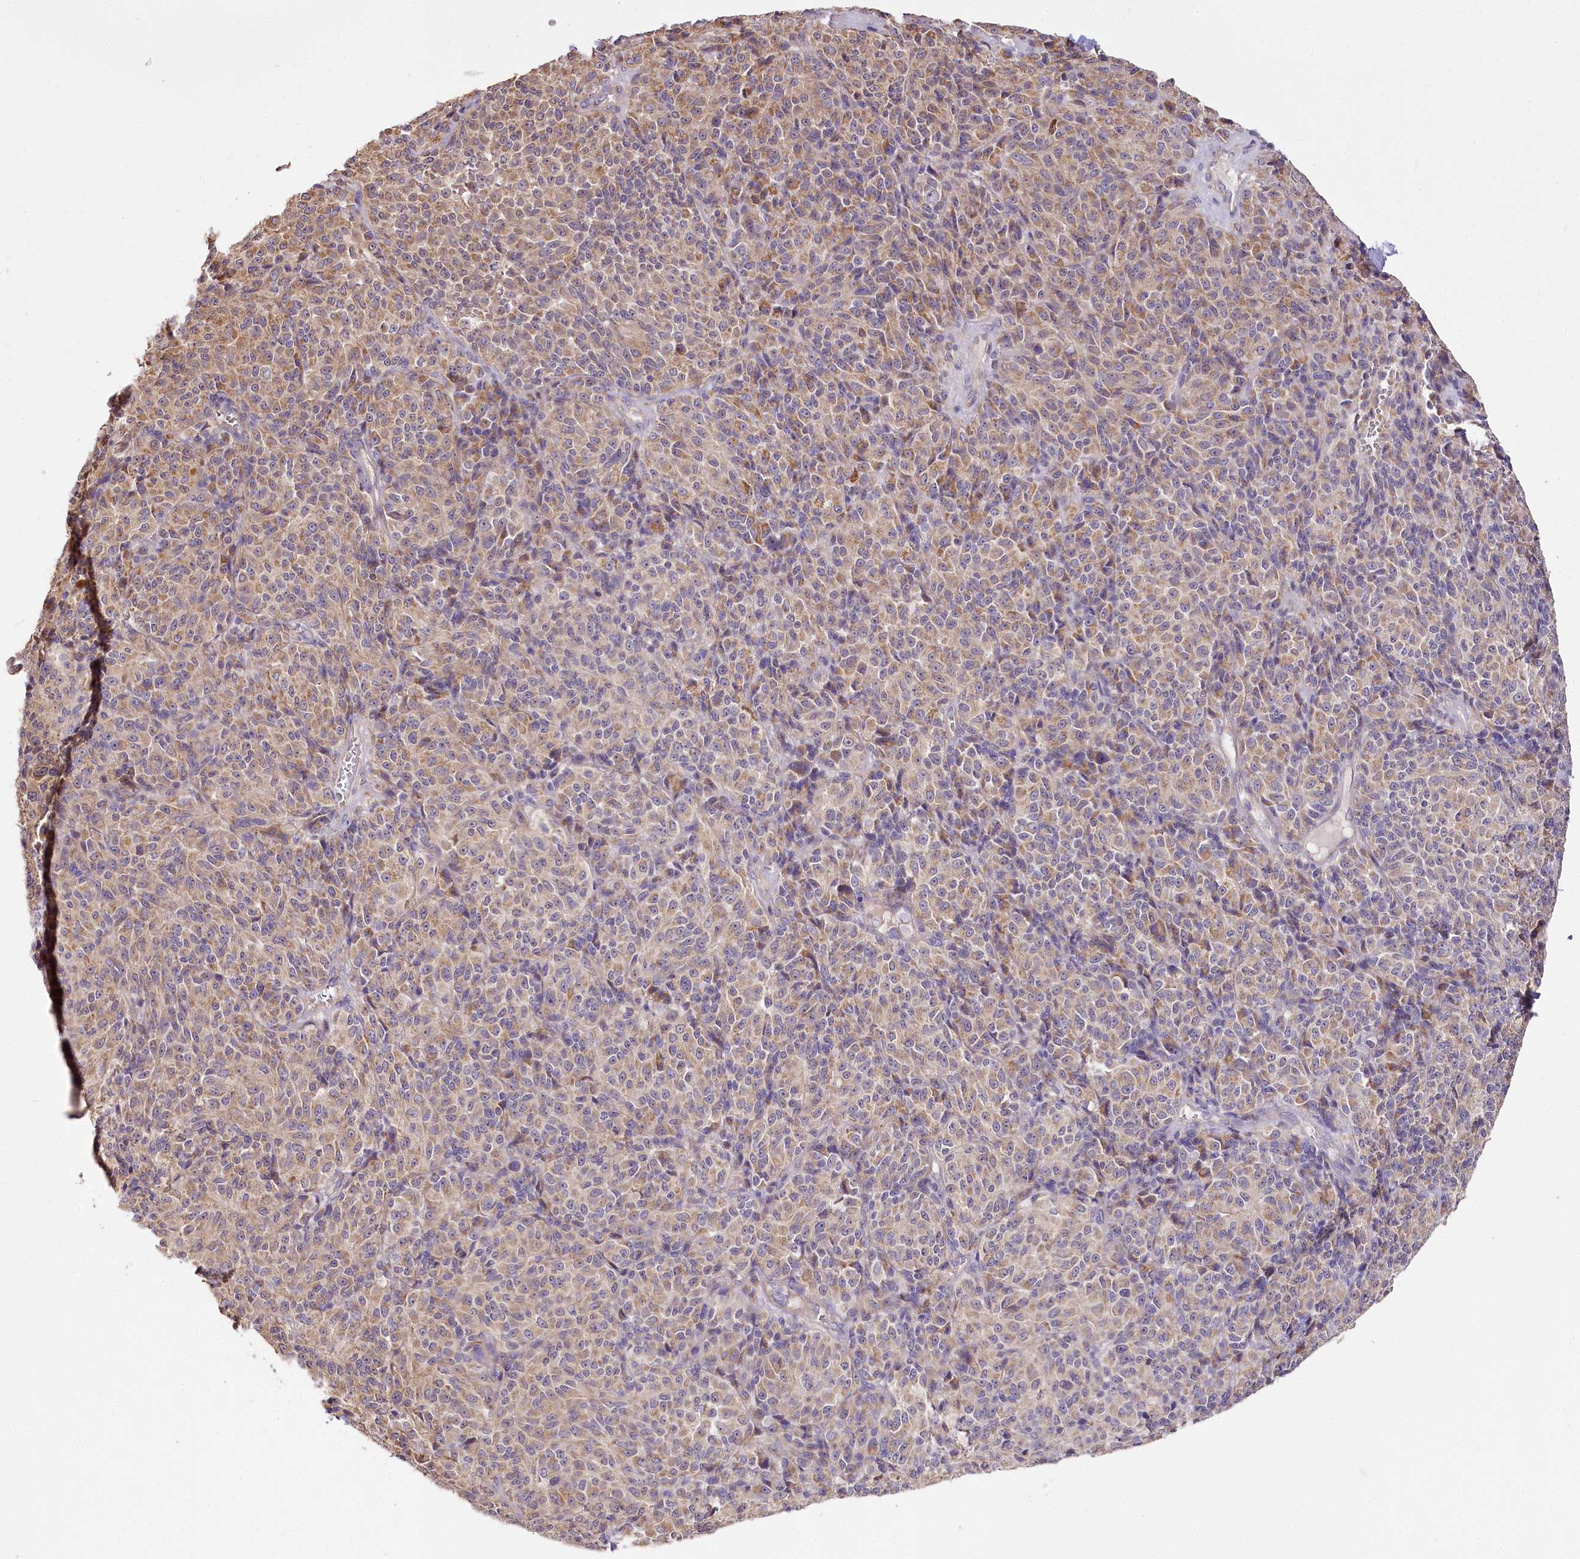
{"staining": {"intensity": "moderate", "quantity": "25%-75%", "location": "cytoplasmic/membranous"}, "tissue": "melanoma", "cell_type": "Tumor cells", "image_type": "cancer", "snomed": [{"axis": "morphology", "description": "Malignant melanoma, Metastatic site"}, {"axis": "topography", "description": "Brain"}], "caption": "Malignant melanoma (metastatic site) tissue demonstrates moderate cytoplasmic/membranous expression in about 25%-75% of tumor cells", "gene": "ZNF226", "patient": {"sex": "female", "age": 56}}